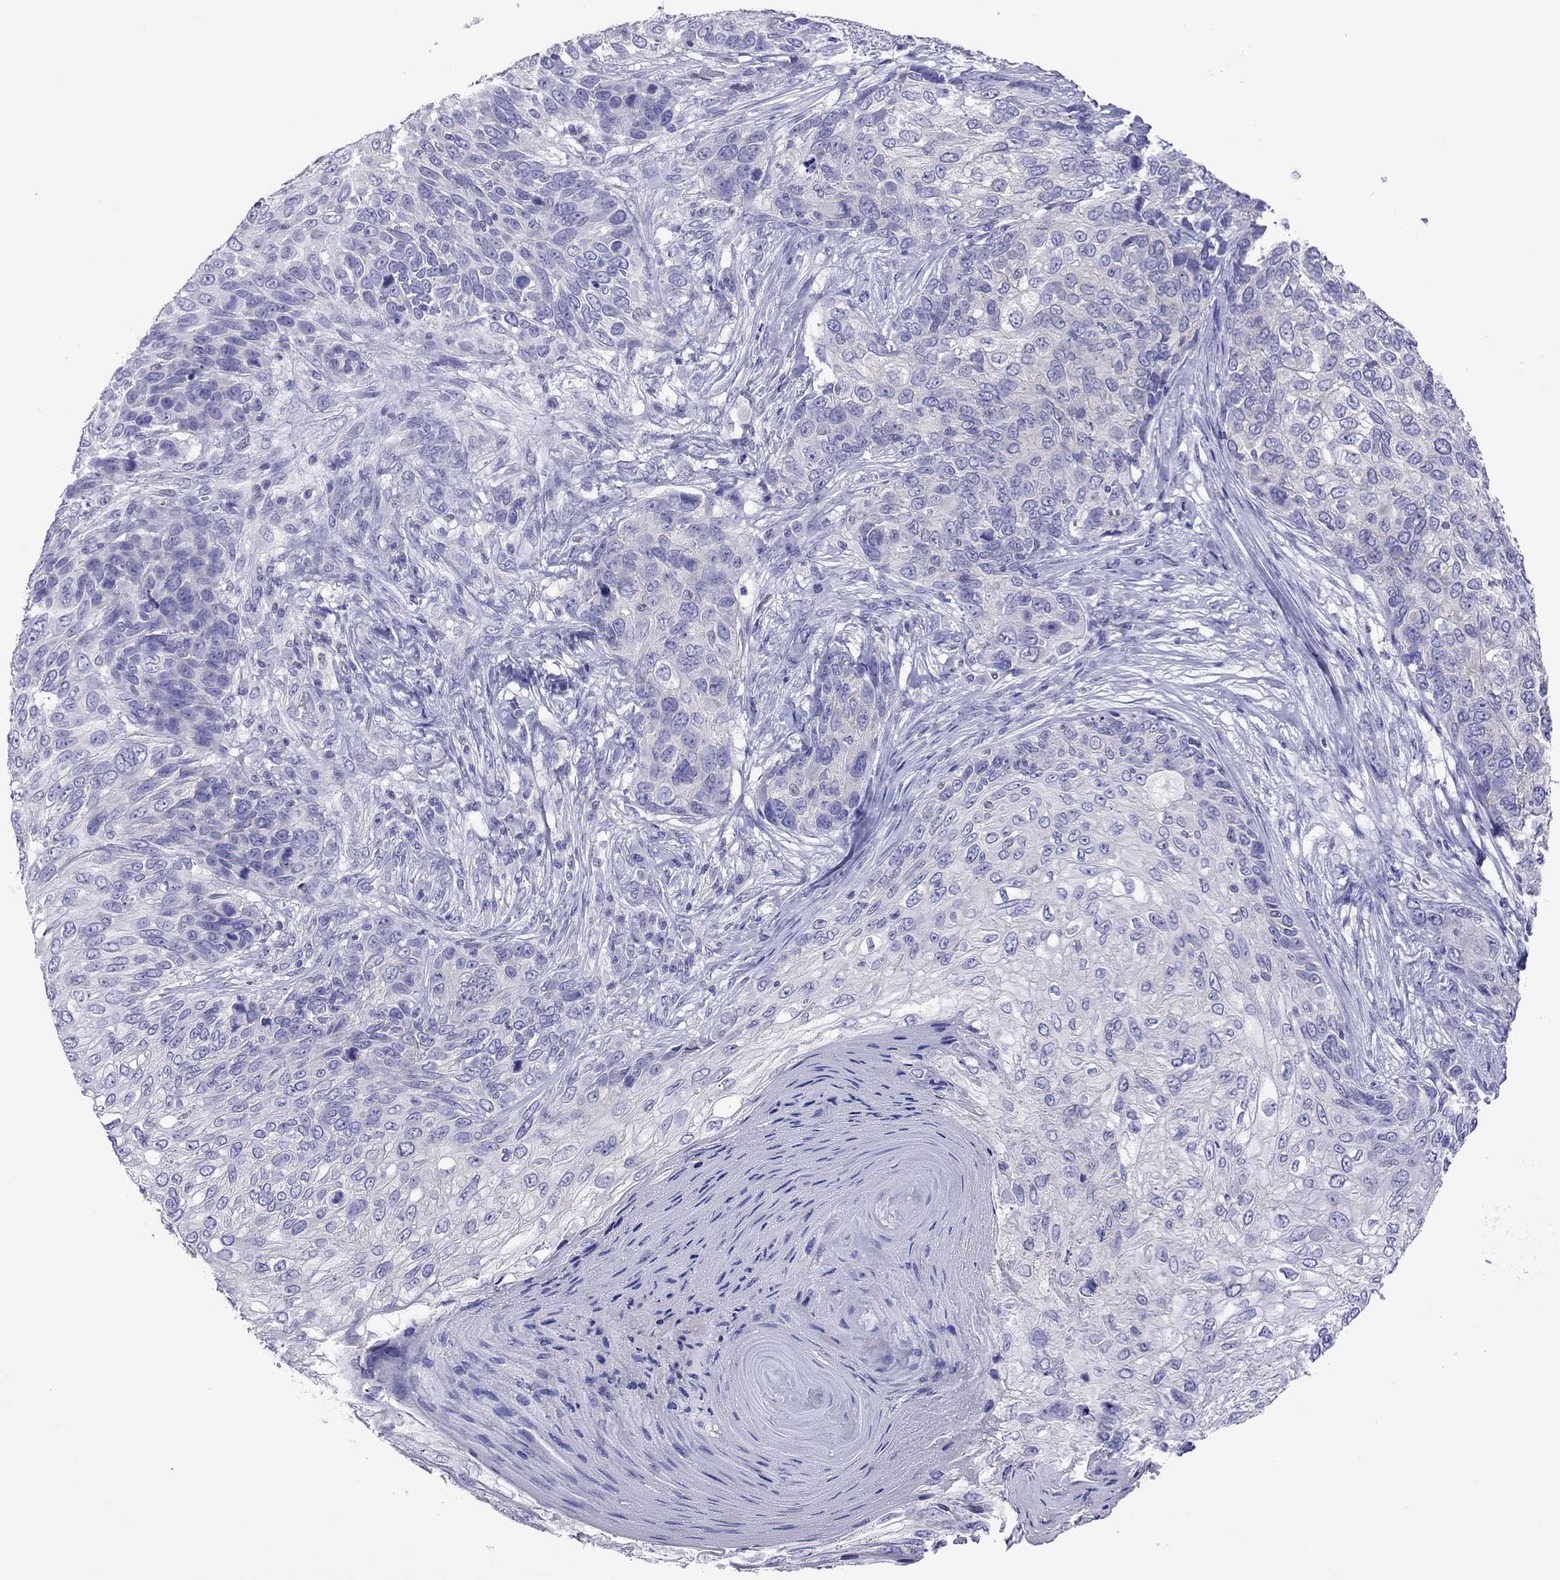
{"staining": {"intensity": "negative", "quantity": "none", "location": "none"}, "tissue": "skin cancer", "cell_type": "Tumor cells", "image_type": "cancer", "snomed": [{"axis": "morphology", "description": "Squamous cell carcinoma, NOS"}, {"axis": "topography", "description": "Skin"}], "caption": "An image of human skin cancer is negative for staining in tumor cells.", "gene": "MPZ", "patient": {"sex": "male", "age": 92}}